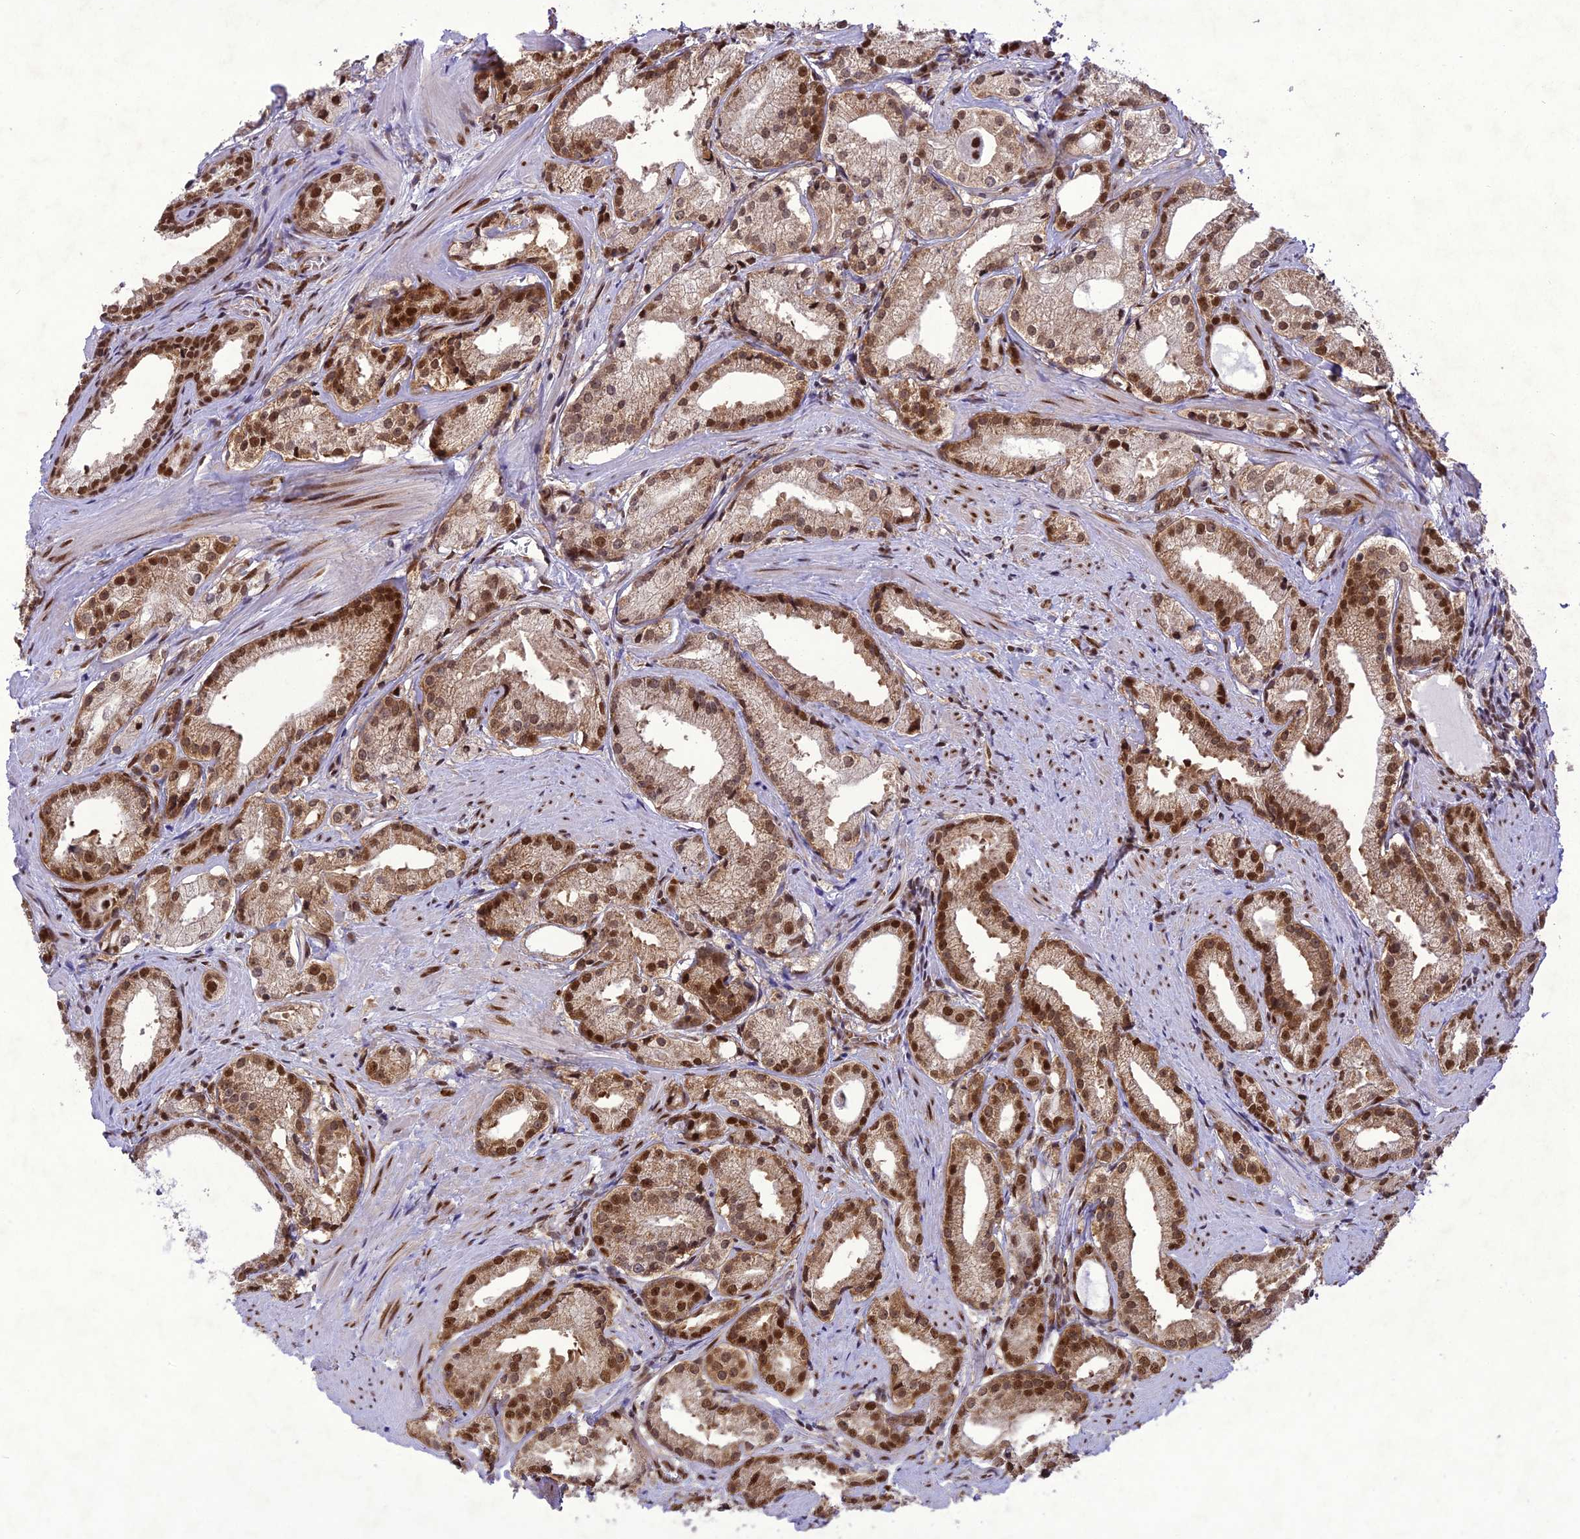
{"staining": {"intensity": "strong", "quantity": ">75%", "location": "nuclear"}, "tissue": "prostate cancer", "cell_type": "Tumor cells", "image_type": "cancer", "snomed": [{"axis": "morphology", "description": "Adenocarcinoma, Low grade"}, {"axis": "topography", "description": "Prostate"}], "caption": "A high-resolution image shows immunohistochemistry (IHC) staining of prostate cancer (low-grade adenocarcinoma), which shows strong nuclear staining in approximately >75% of tumor cells.", "gene": "DDX1", "patient": {"sex": "male", "age": 57}}